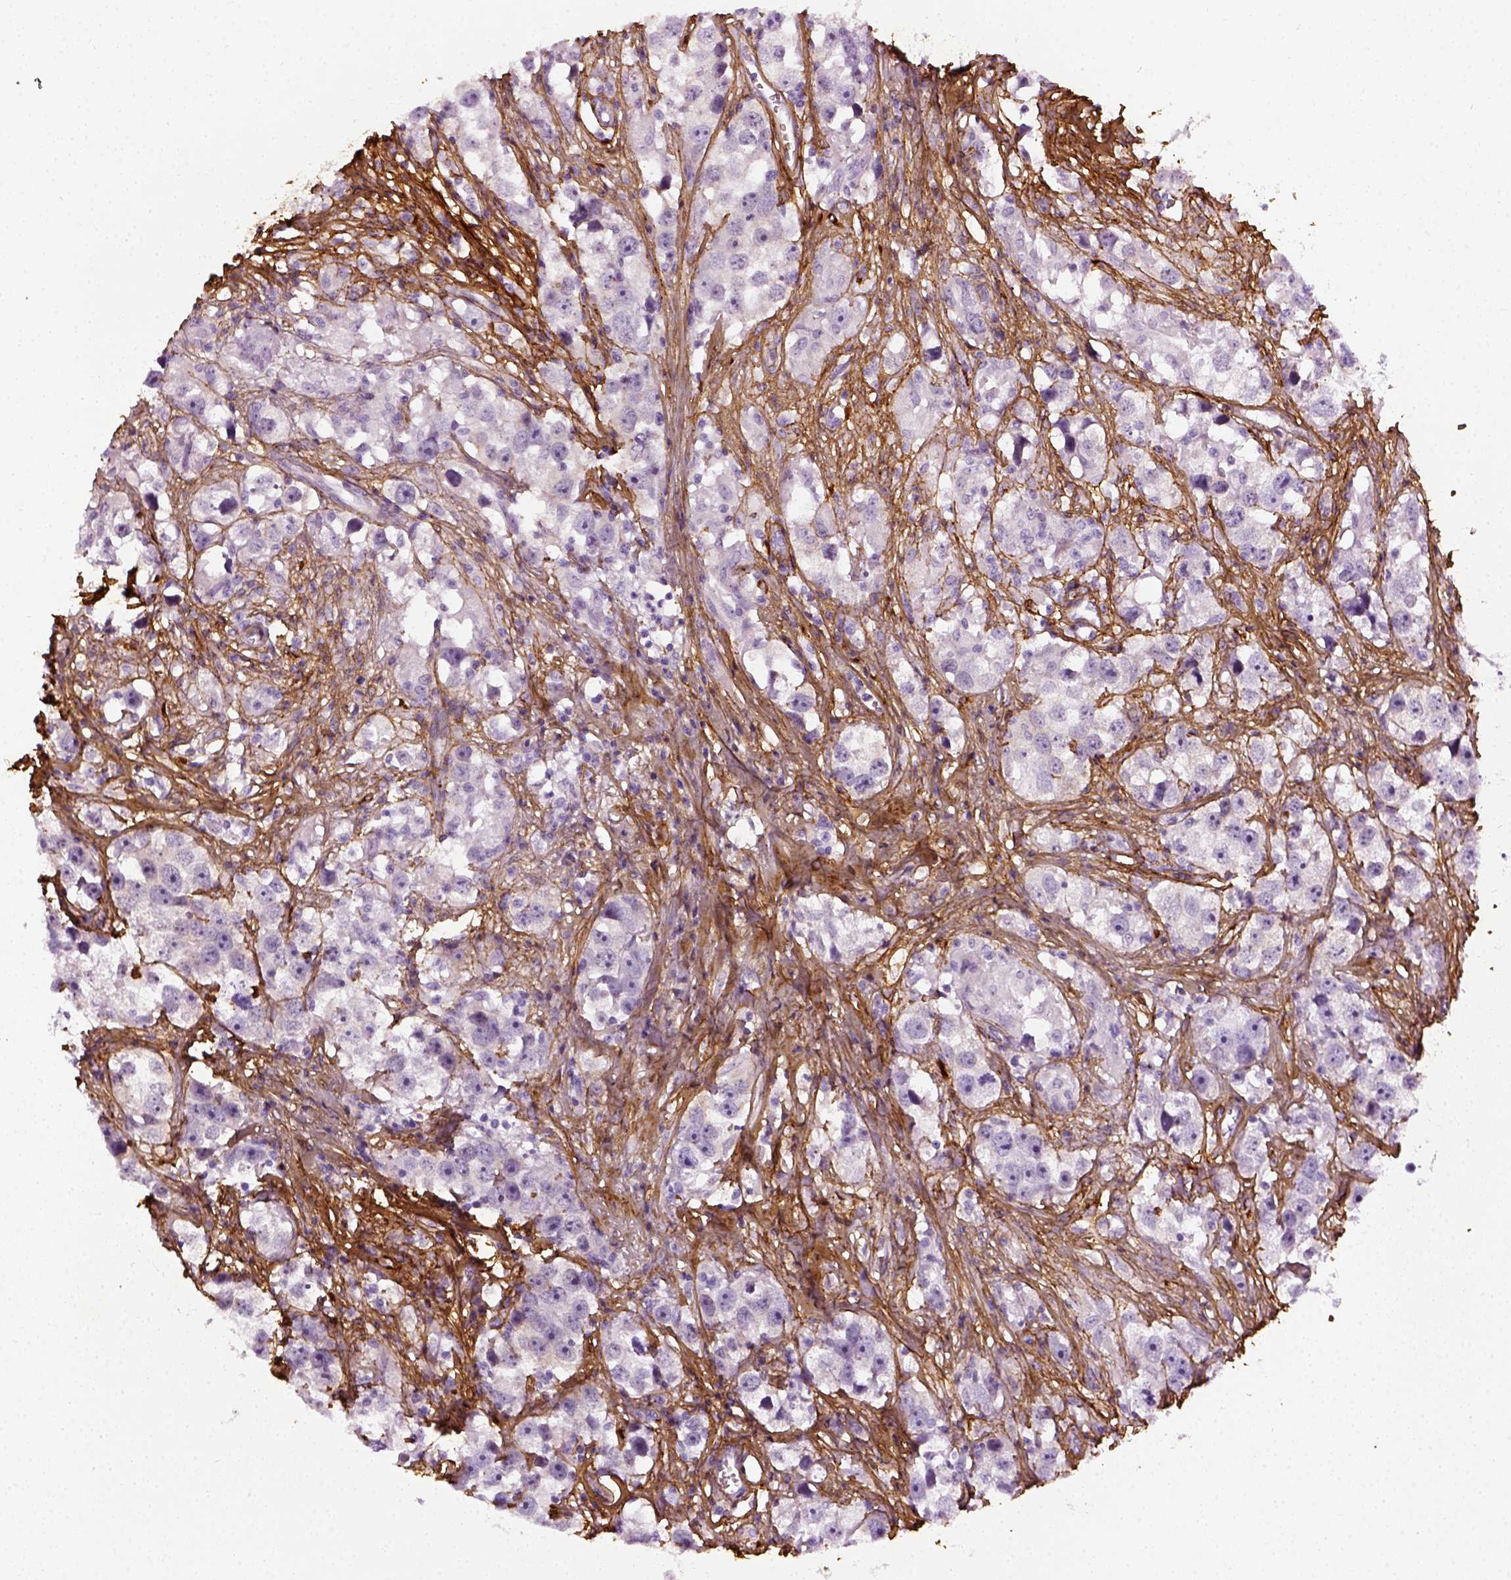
{"staining": {"intensity": "negative", "quantity": "none", "location": "none"}, "tissue": "testis cancer", "cell_type": "Tumor cells", "image_type": "cancer", "snomed": [{"axis": "morphology", "description": "Seminoma, NOS"}, {"axis": "topography", "description": "Testis"}], "caption": "A histopathology image of human testis cancer (seminoma) is negative for staining in tumor cells.", "gene": "COL6A2", "patient": {"sex": "male", "age": 49}}